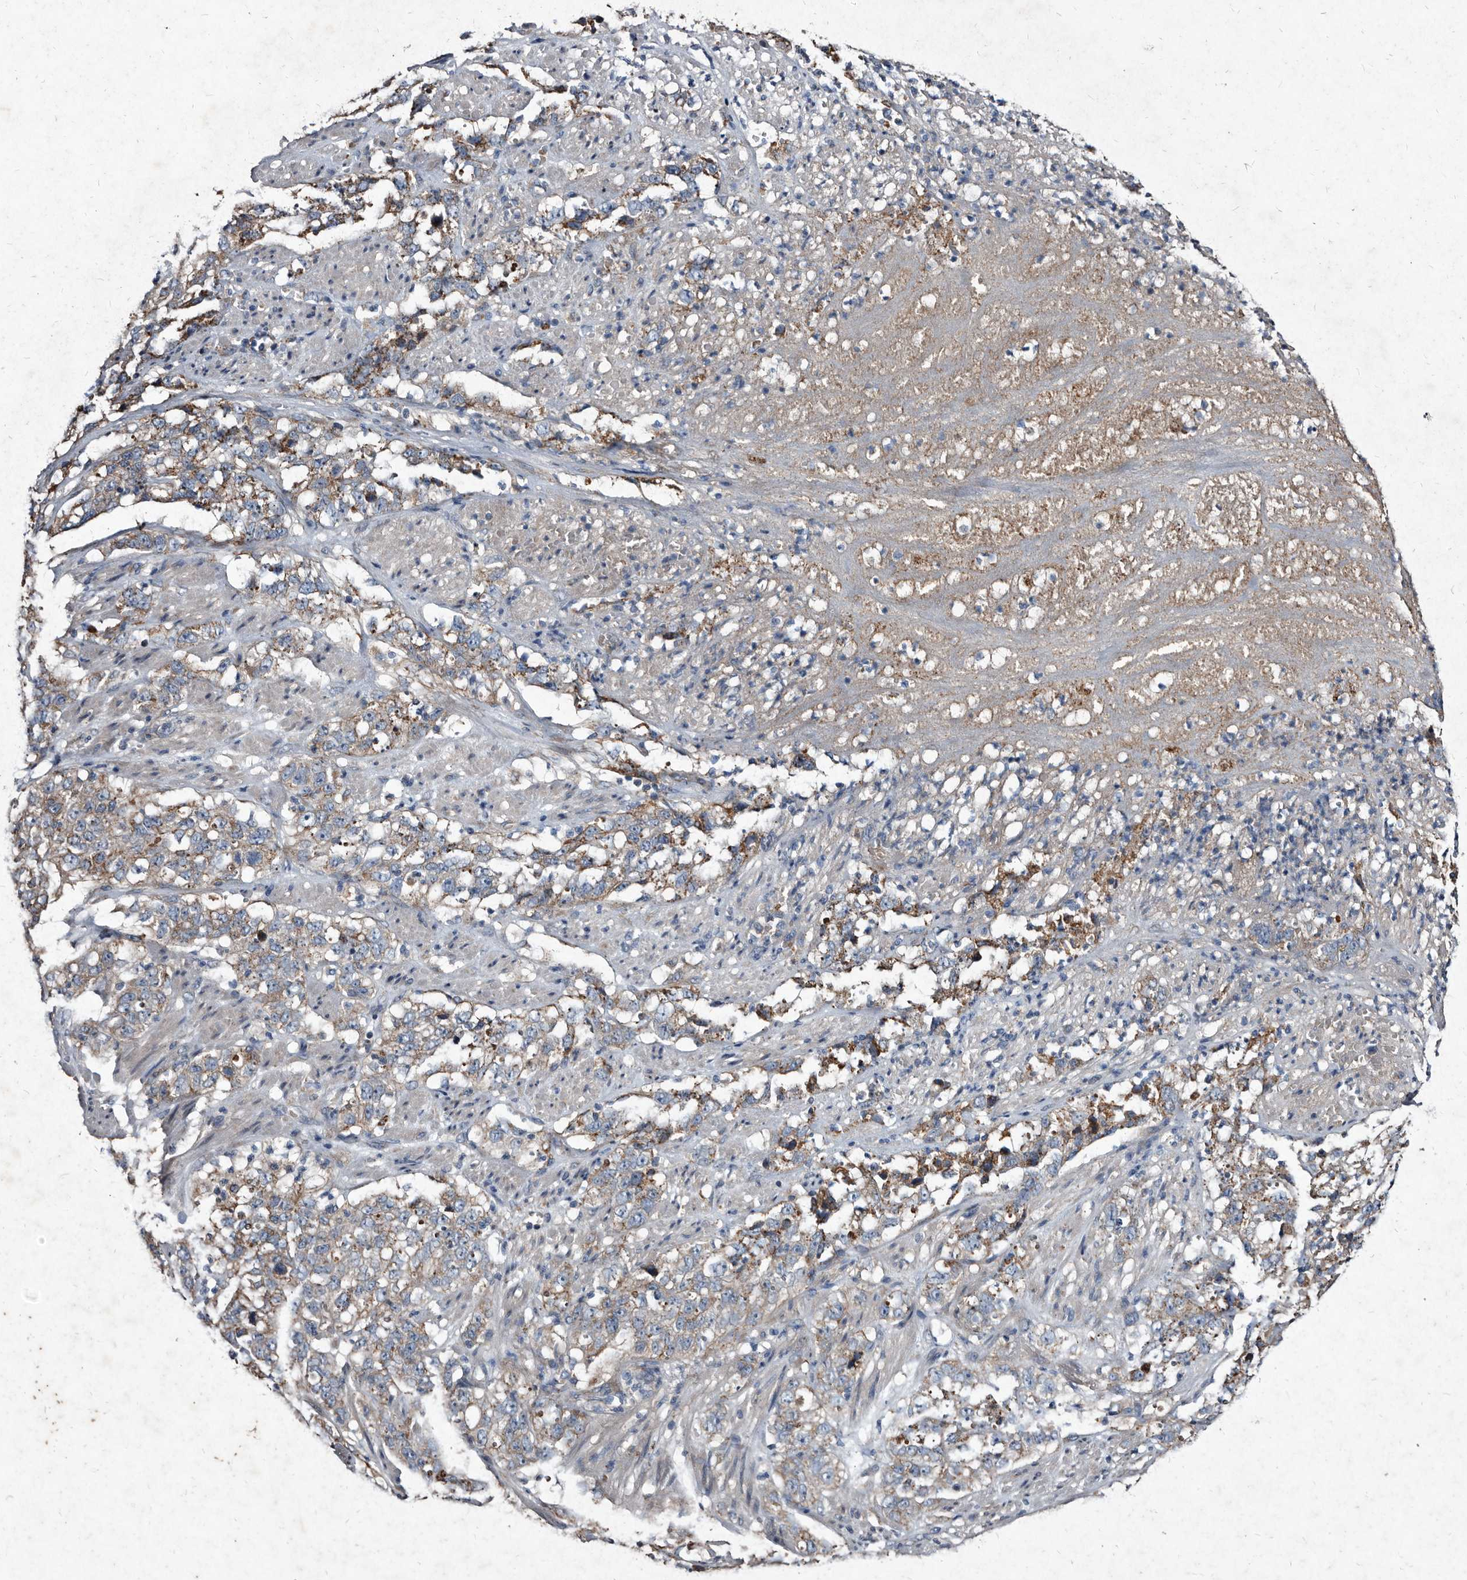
{"staining": {"intensity": "moderate", "quantity": ">75%", "location": "cytoplasmic/membranous"}, "tissue": "stomach cancer", "cell_type": "Tumor cells", "image_type": "cancer", "snomed": [{"axis": "morphology", "description": "Adenocarcinoma, NOS"}, {"axis": "topography", "description": "Stomach"}], "caption": "This is a photomicrograph of immunohistochemistry (IHC) staining of stomach cancer, which shows moderate expression in the cytoplasmic/membranous of tumor cells.", "gene": "YPEL3", "patient": {"sex": "male", "age": 48}}